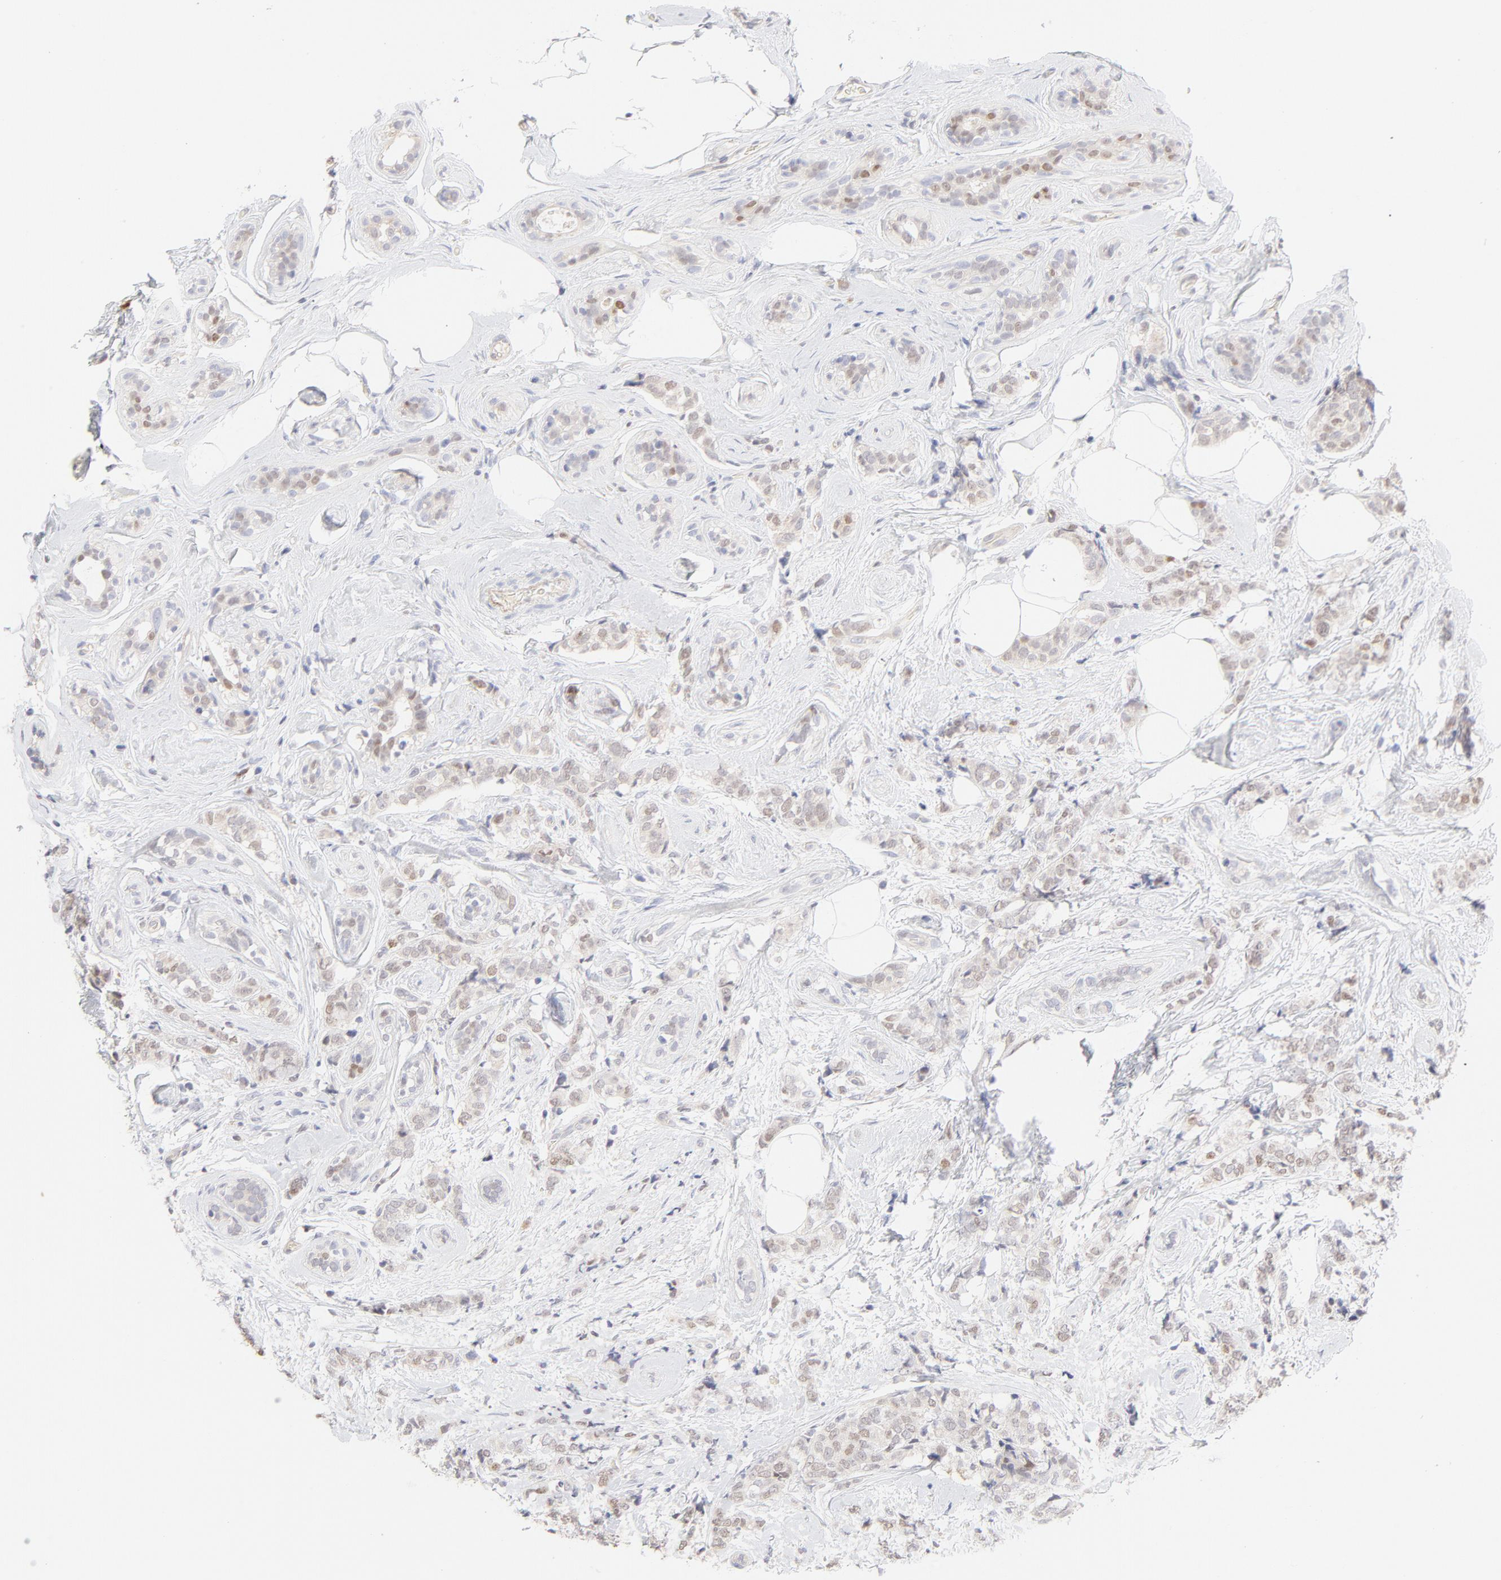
{"staining": {"intensity": "weak", "quantity": "25%-75%", "location": "nuclear"}, "tissue": "breast cancer", "cell_type": "Tumor cells", "image_type": "cancer", "snomed": [{"axis": "morphology", "description": "Lobular carcinoma"}, {"axis": "topography", "description": "Breast"}], "caption": "Weak nuclear expression for a protein is appreciated in about 25%-75% of tumor cells of breast cancer (lobular carcinoma) using IHC.", "gene": "ELF3", "patient": {"sex": "female", "age": 60}}